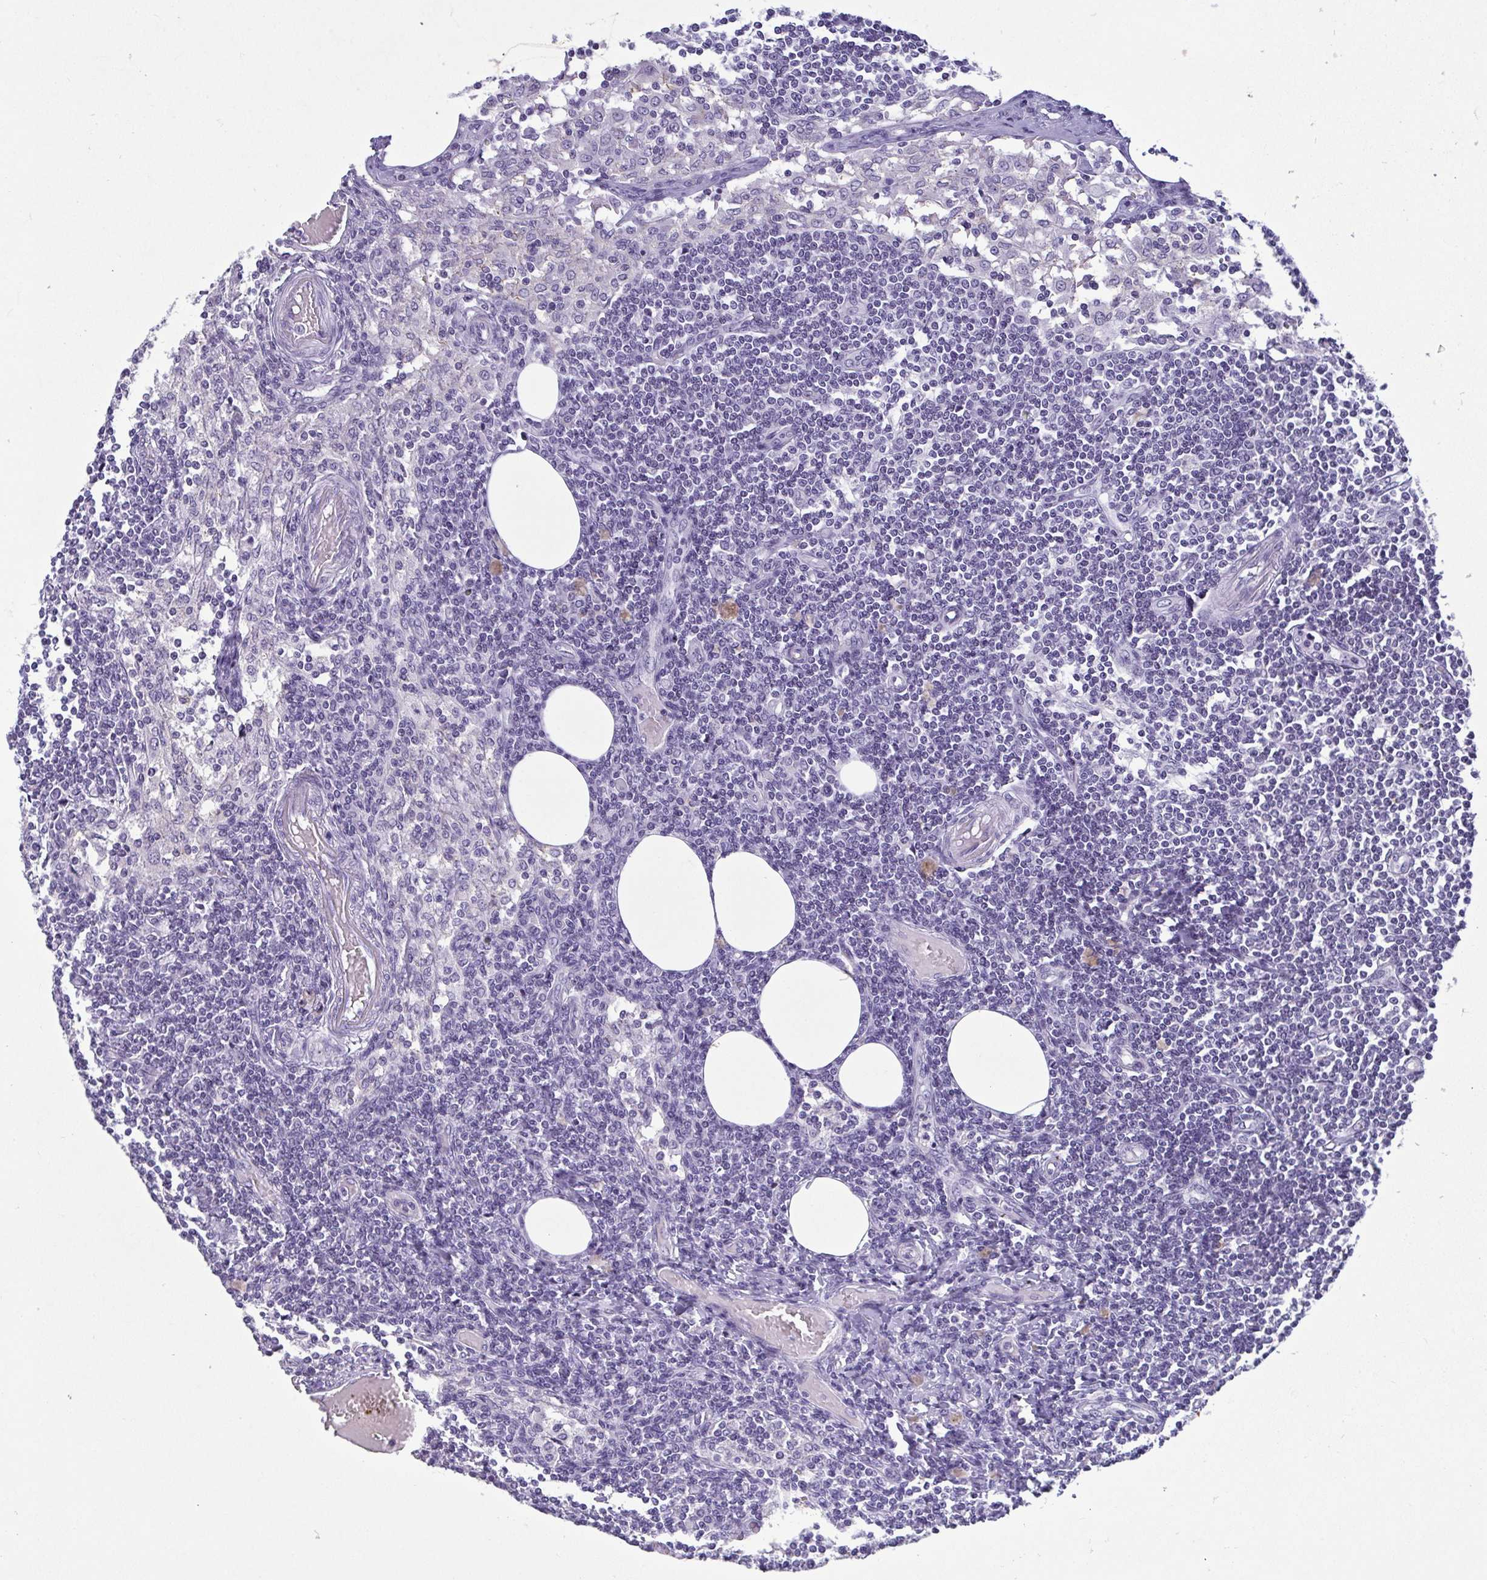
{"staining": {"intensity": "moderate", "quantity": "<25%", "location": "nuclear"}, "tissue": "lymph node", "cell_type": "Germinal center cells", "image_type": "normal", "snomed": [{"axis": "morphology", "description": "Normal tissue, NOS"}, {"axis": "topography", "description": "Lymph node"}], "caption": "Lymph node stained with immunohistochemistry (IHC) shows moderate nuclear staining in about <25% of germinal center cells.", "gene": "BZW1", "patient": {"sex": "female", "age": 69}}